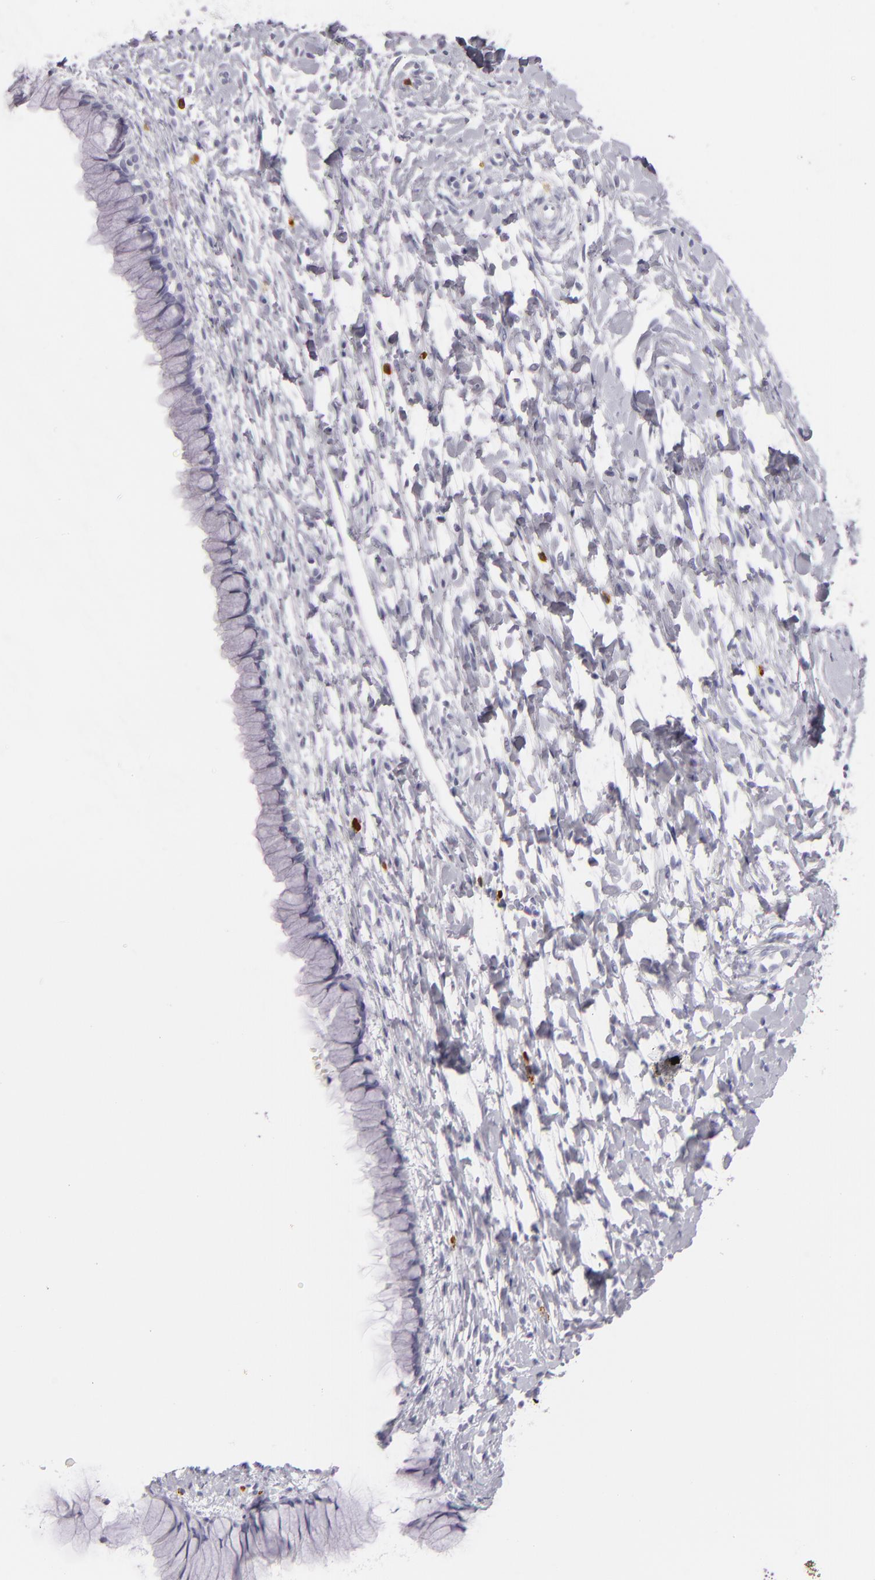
{"staining": {"intensity": "negative", "quantity": "none", "location": "none"}, "tissue": "cervix", "cell_type": "Glandular cells", "image_type": "normal", "snomed": [{"axis": "morphology", "description": "Normal tissue, NOS"}, {"axis": "topography", "description": "Cervix"}], "caption": "Immunohistochemical staining of benign cervix reveals no significant expression in glandular cells. The staining was performed using DAB (3,3'-diaminobenzidine) to visualize the protein expression in brown, while the nuclei were stained in blue with hematoxylin (Magnification: 20x).", "gene": "TPSD1", "patient": {"sex": "female", "age": 46}}